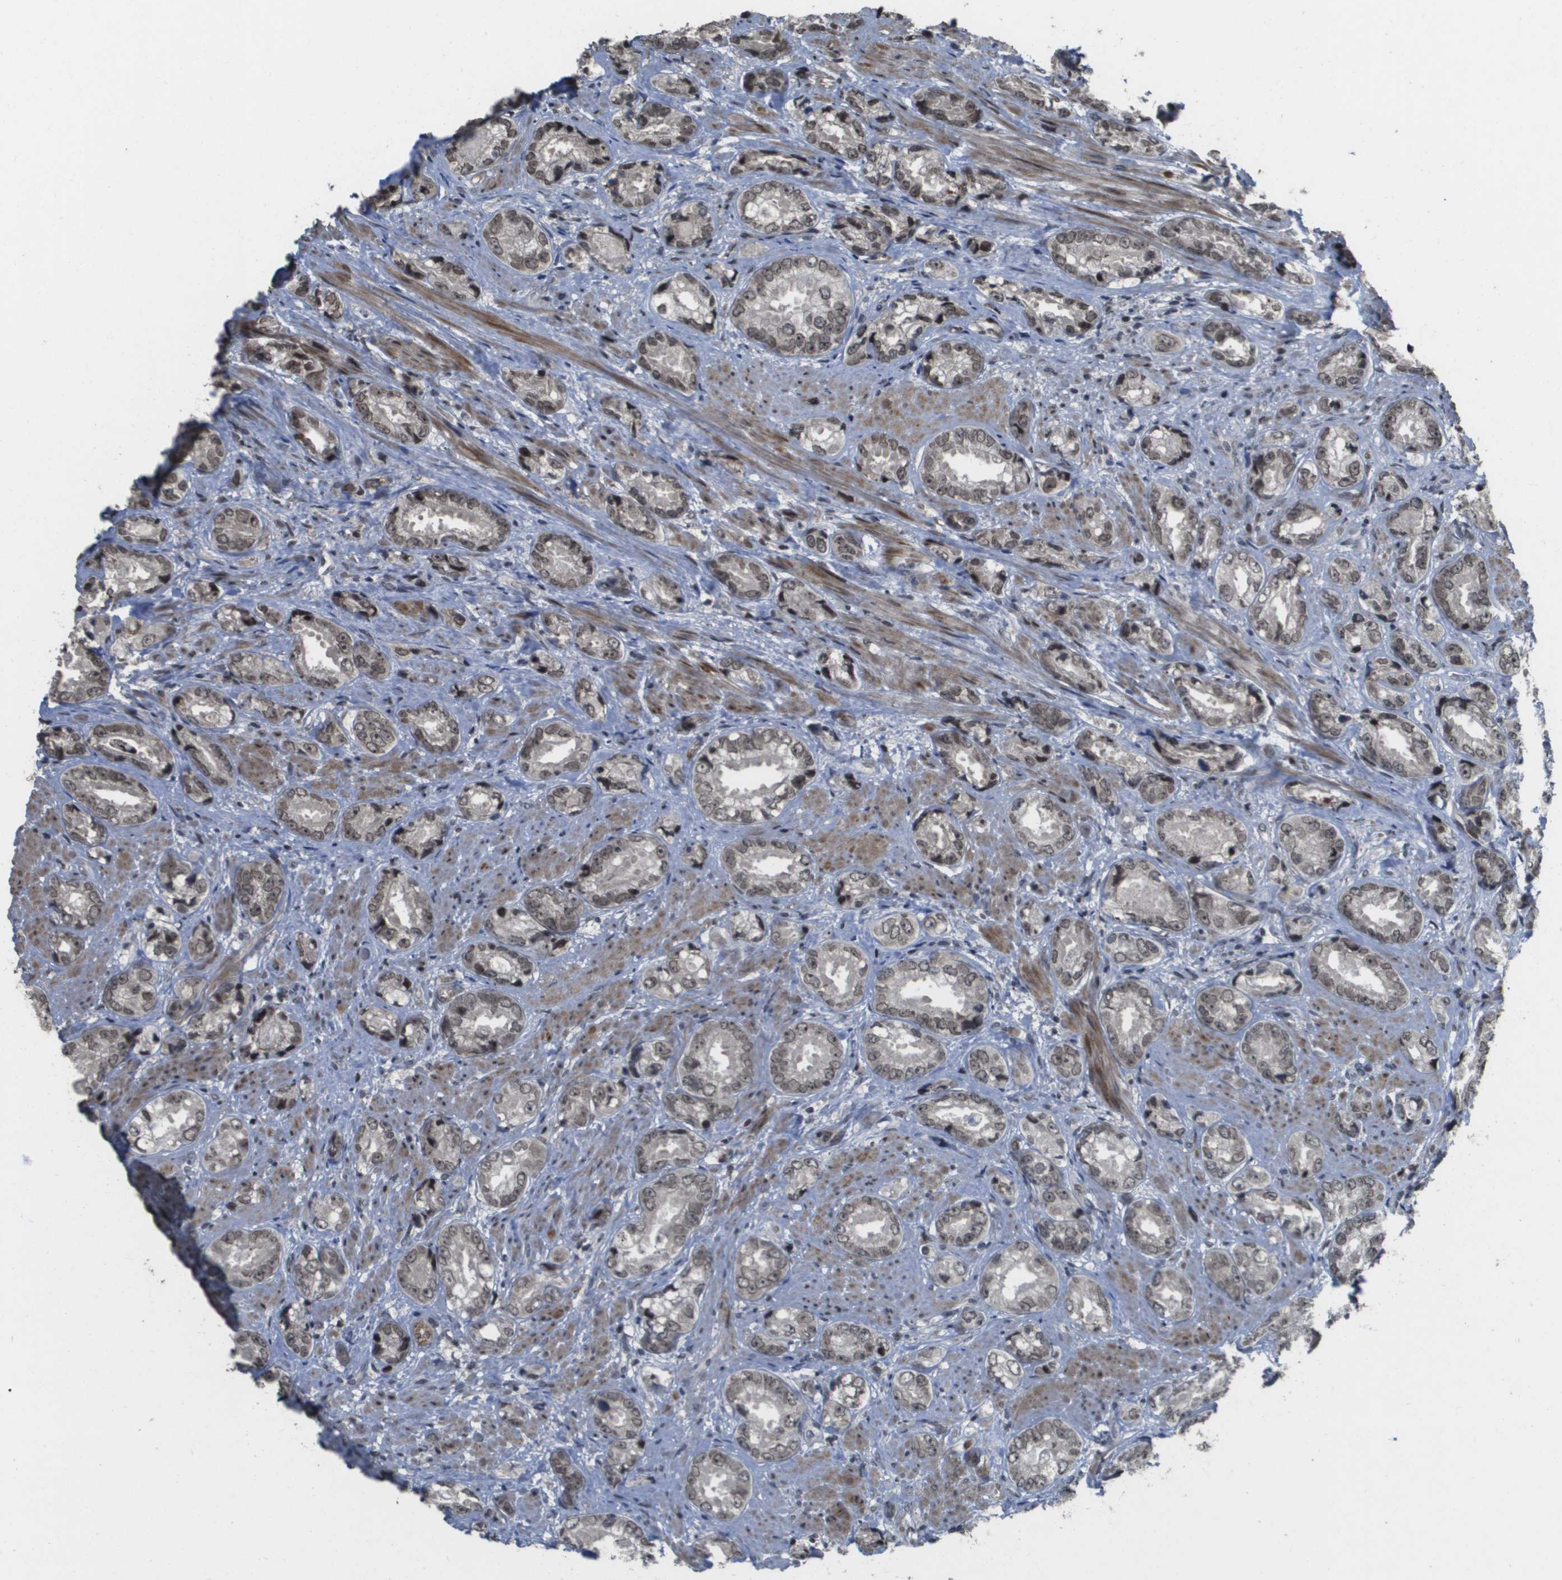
{"staining": {"intensity": "weak", "quantity": ">75%", "location": "nuclear"}, "tissue": "prostate cancer", "cell_type": "Tumor cells", "image_type": "cancer", "snomed": [{"axis": "morphology", "description": "Adenocarcinoma, High grade"}, {"axis": "topography", "description": "Prostate"}], "caption": "This micrograph reveals immunohistochemistry (IHC) staining of high-grade adenocarcinoma (prostate), with low weak nuclear expression in approximately >75% of tumor cells.", "gene": "KAT5", "patient": {"sex": "male", "age": 61}}